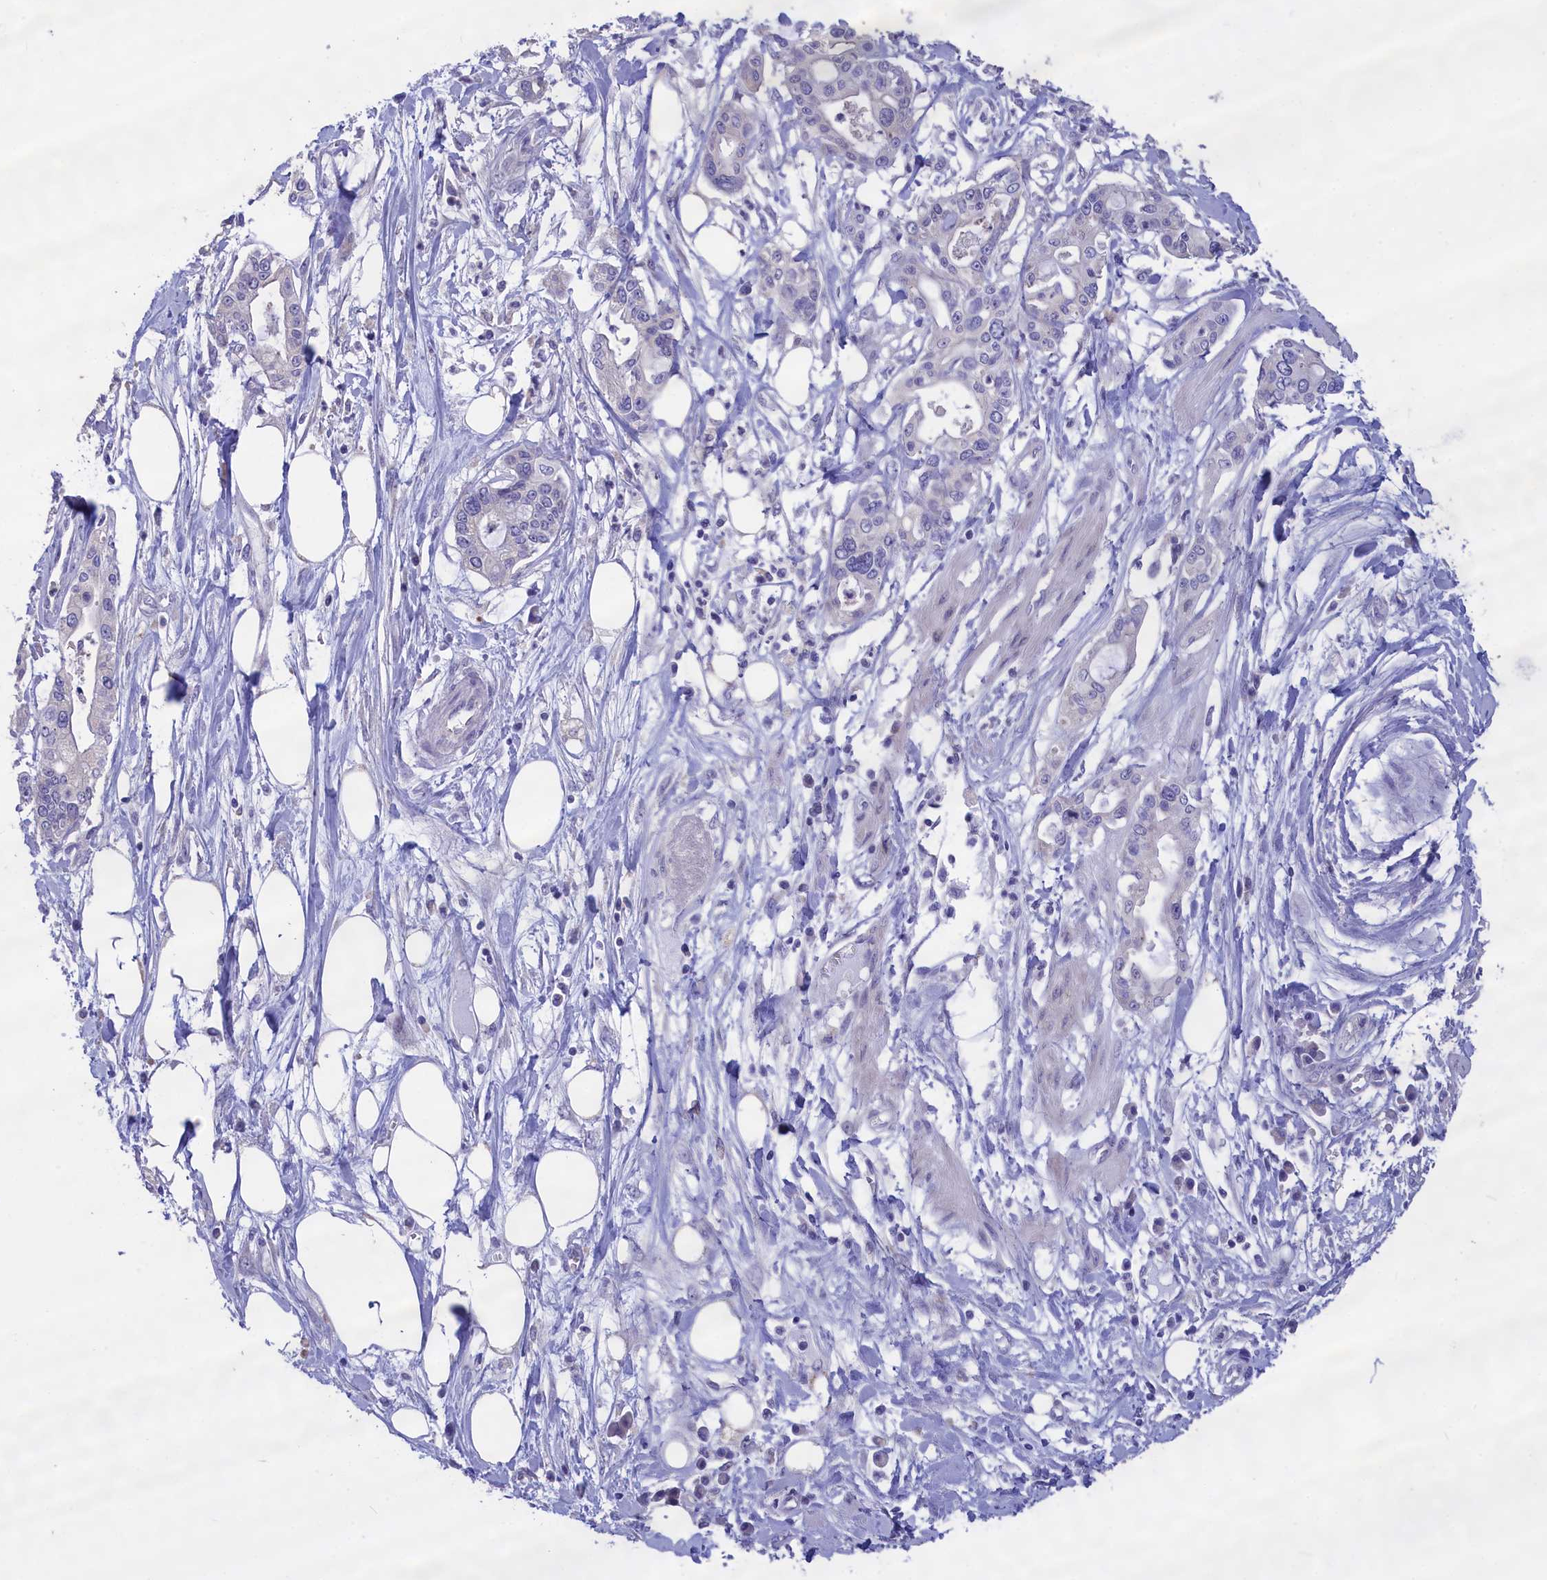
{"staining": {"intensity": "negative", "quantity": "none", "location": "none"}, "tissue": "pancreatic cancer", "cell_type": "Tumor cells", "image_type": "cancer", "snomed": [{"axis": "morphology", "description": "Adenocarcinoma, NOS"}, {"axis": "topography", "description": "Pancreas"}], "caption": "Pancreatic cancer (adenocarcinoma) was stained to show a protein in brown. There is no significant expression in tumor cells.", "gene": "CYP2U1", "patient": {"sex": "male", "age": 68}}